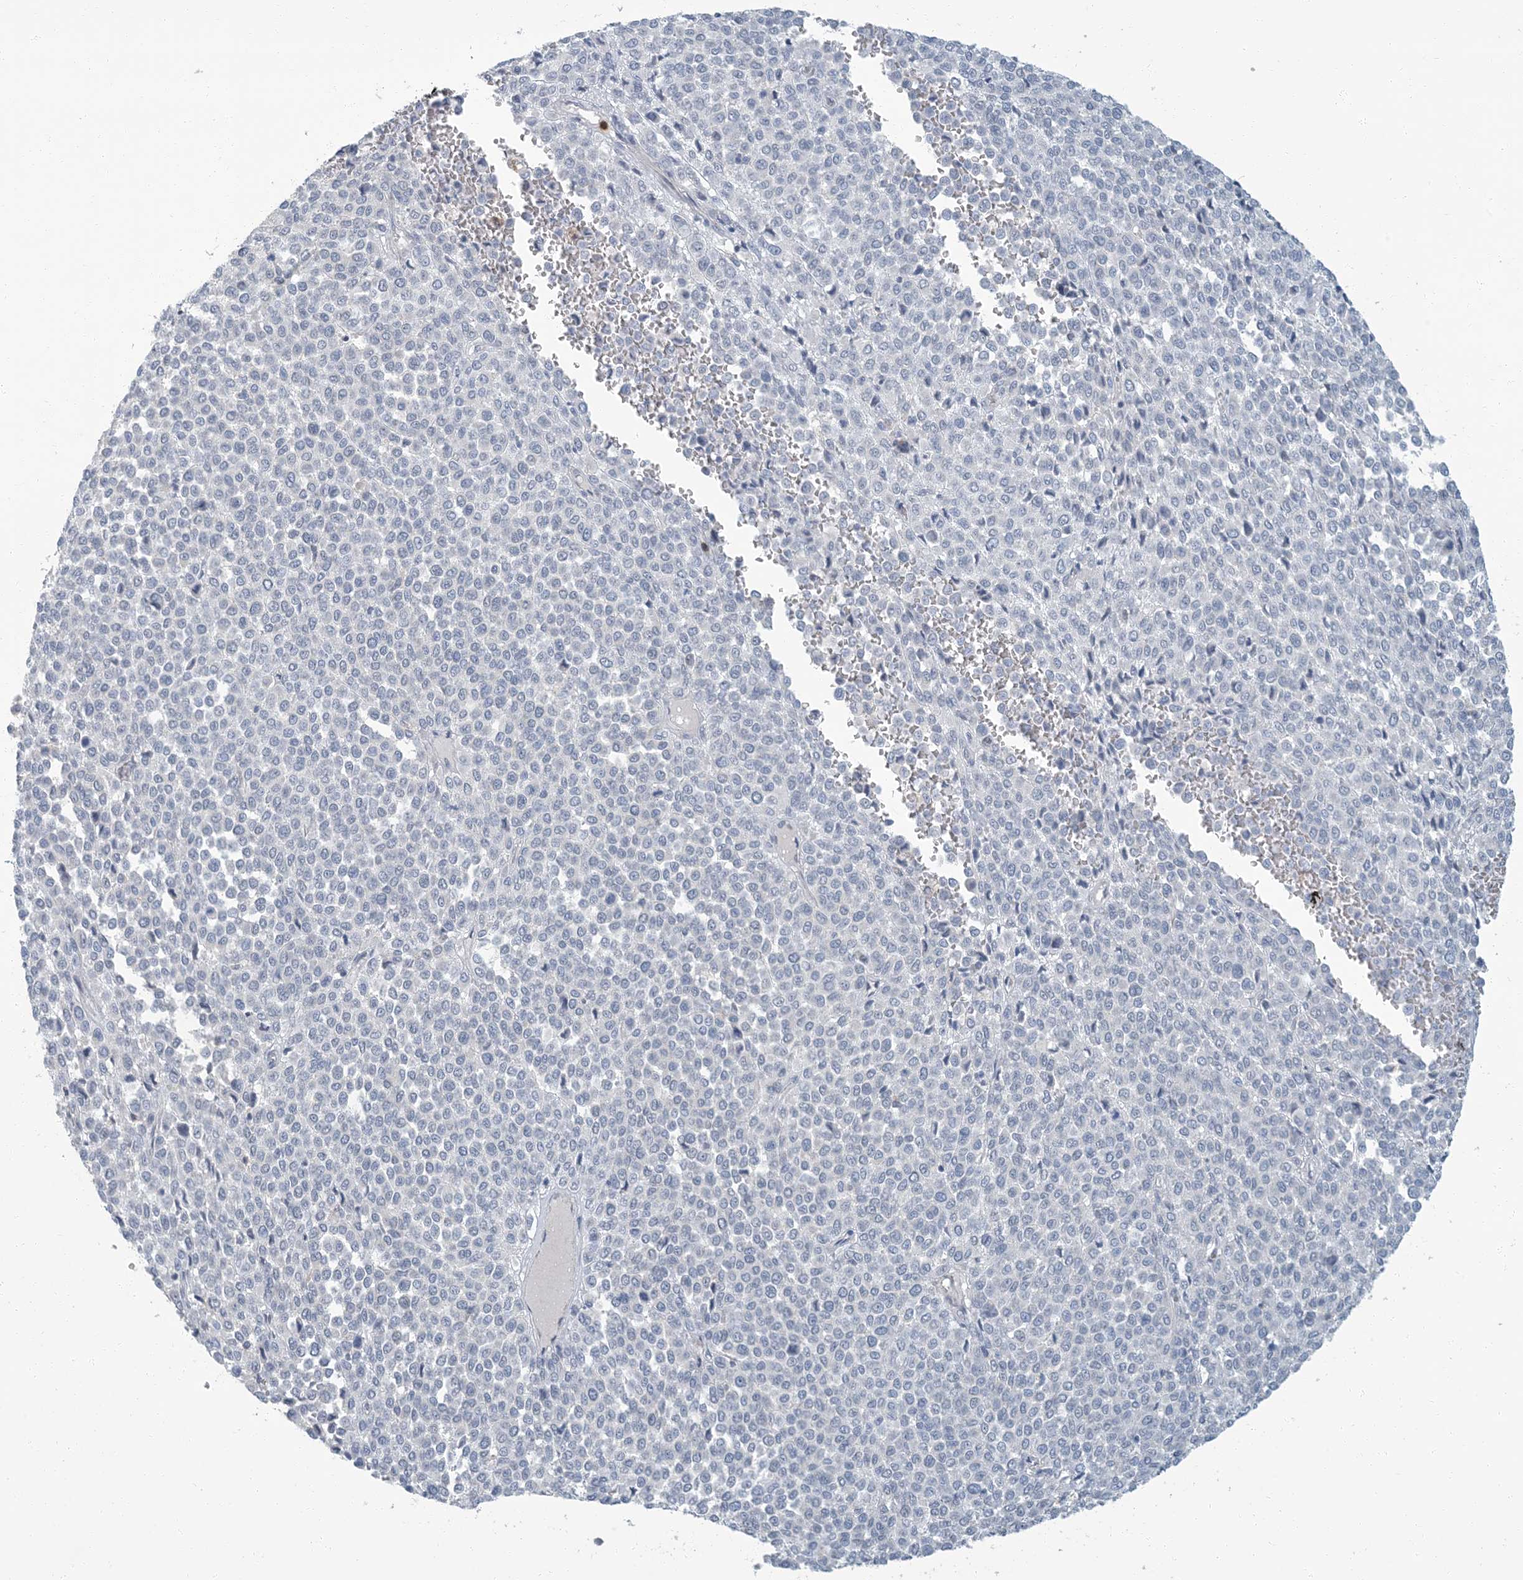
{"staining": {"intensity": "negative", "quantity": "none", "location": "none"}, "tissue": "melanoma", "cell_type": "Tumor cells", "image_type": "cancer", "snomed": [{"axis": "morphology", "description": "Malignant melanoma, Metastatic site"}, {"axis": "topography", "description": "Pancreas"}], "caption": "DAB immunohistochemical staining of malignant melanoma (metastatic site) demonstrates no significant positivity in tumor cells. The staining is performed using DAB (3,3'-diaminobenzidine) brown chromogen with nuclei counter-stained in using hematoxylin.", "gene": "EPHA4", "patient": {"sex": "female", "age": 30}}